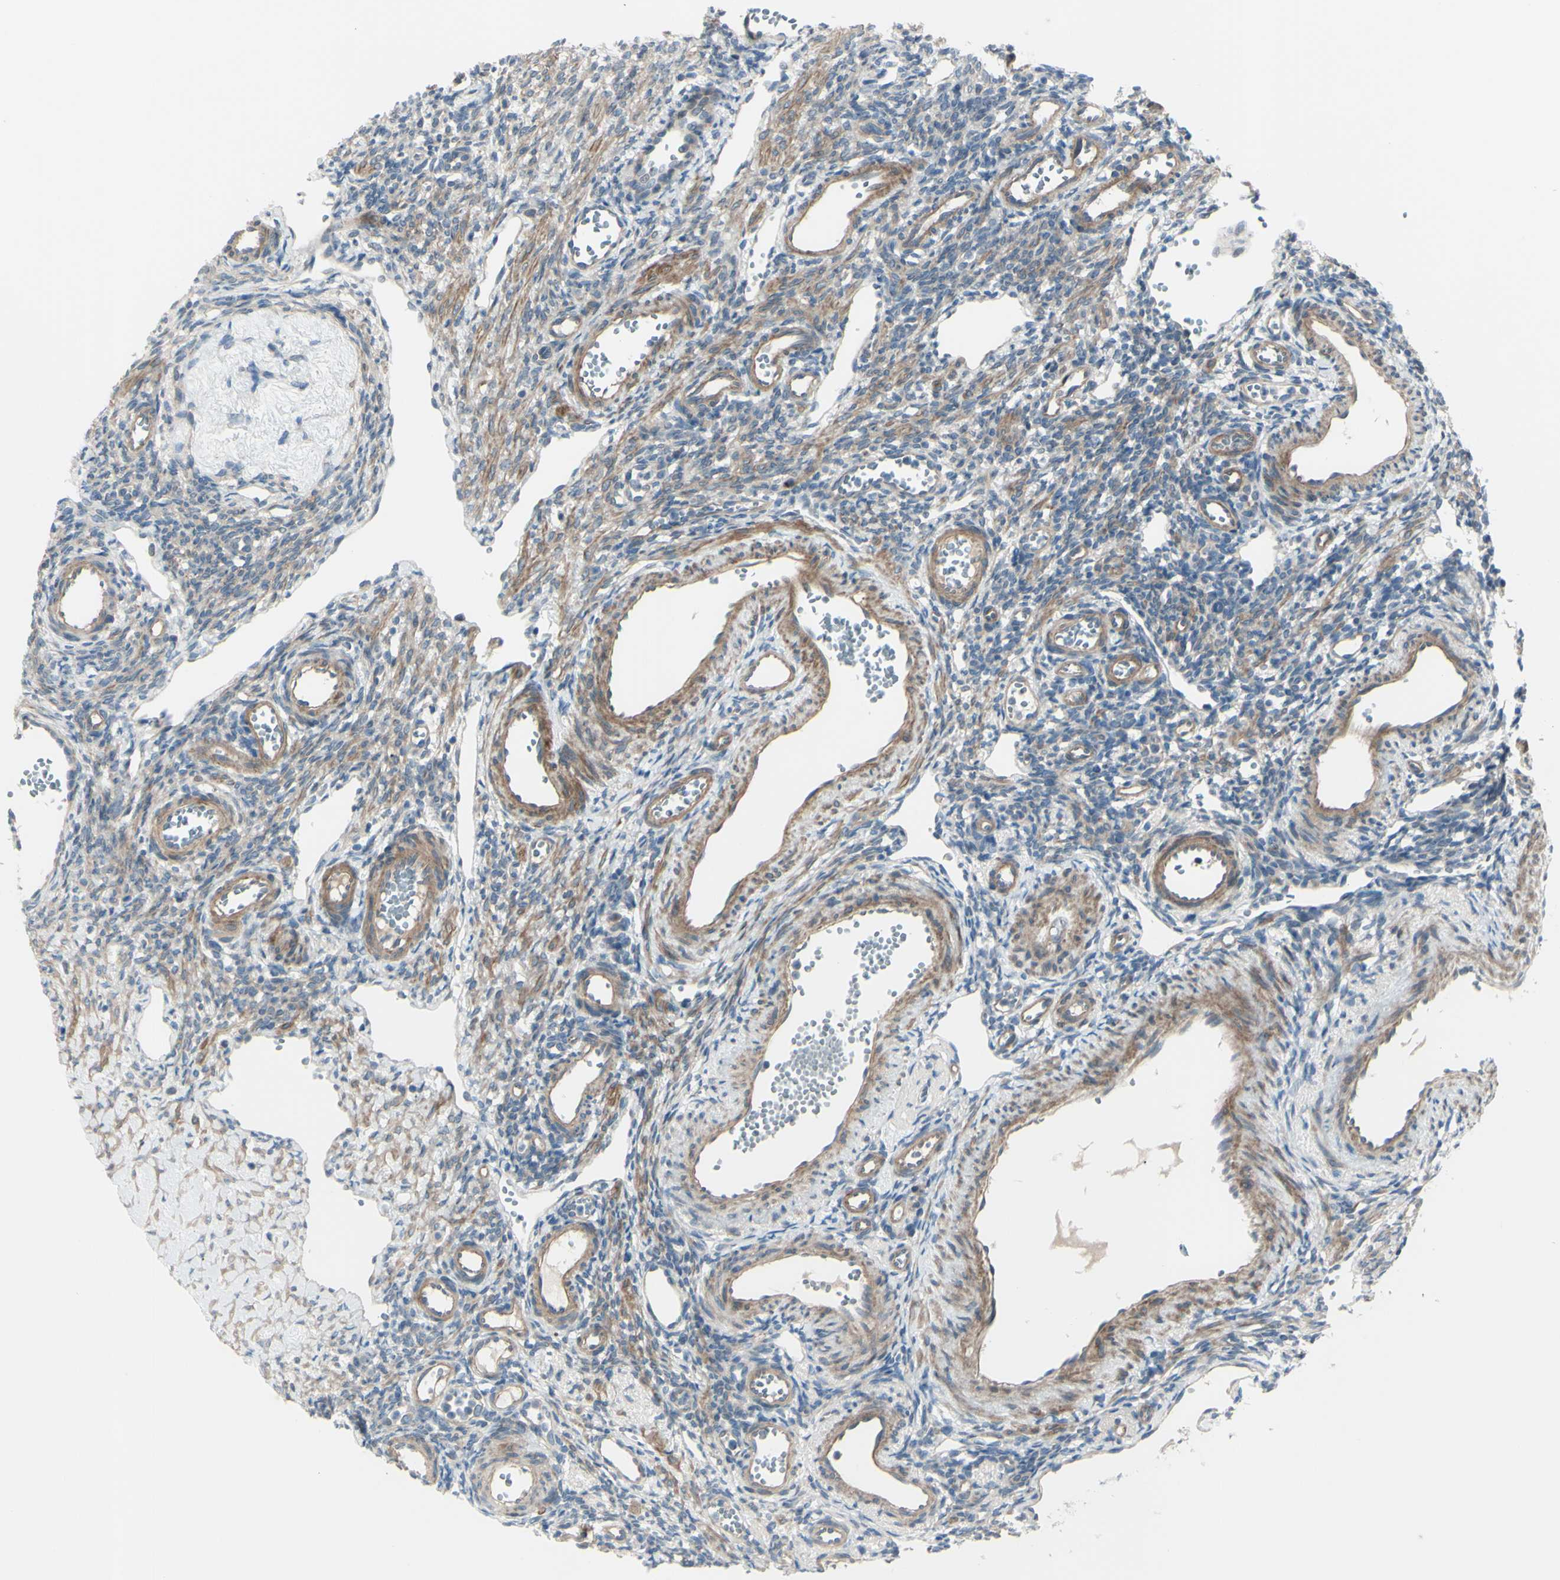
{"staining": {"intensity": "moderate", "quantity": "<25%", "location": "cytoplasmic/membranous"}, "tissue": "ovary", "cell_type": "Ovarian stroma cells", "image_type": "normal", "snomed": [{"axis": "morphology", "description": "Normal tissue, NOS"}, {"axis": "topography", "description": "Ovary"}], "caption": "High-power microscopy captured an immunohistochemistry histopathology image of unremarkable ovary, revealing moderate cytoplasmic/membranous expression in approximately <25% of ovarian stroma cells. (IHC, brightfield microscopy, high magnification).", "gene": "LRRK1", "patient": {"sex": "female", "age": 33}}